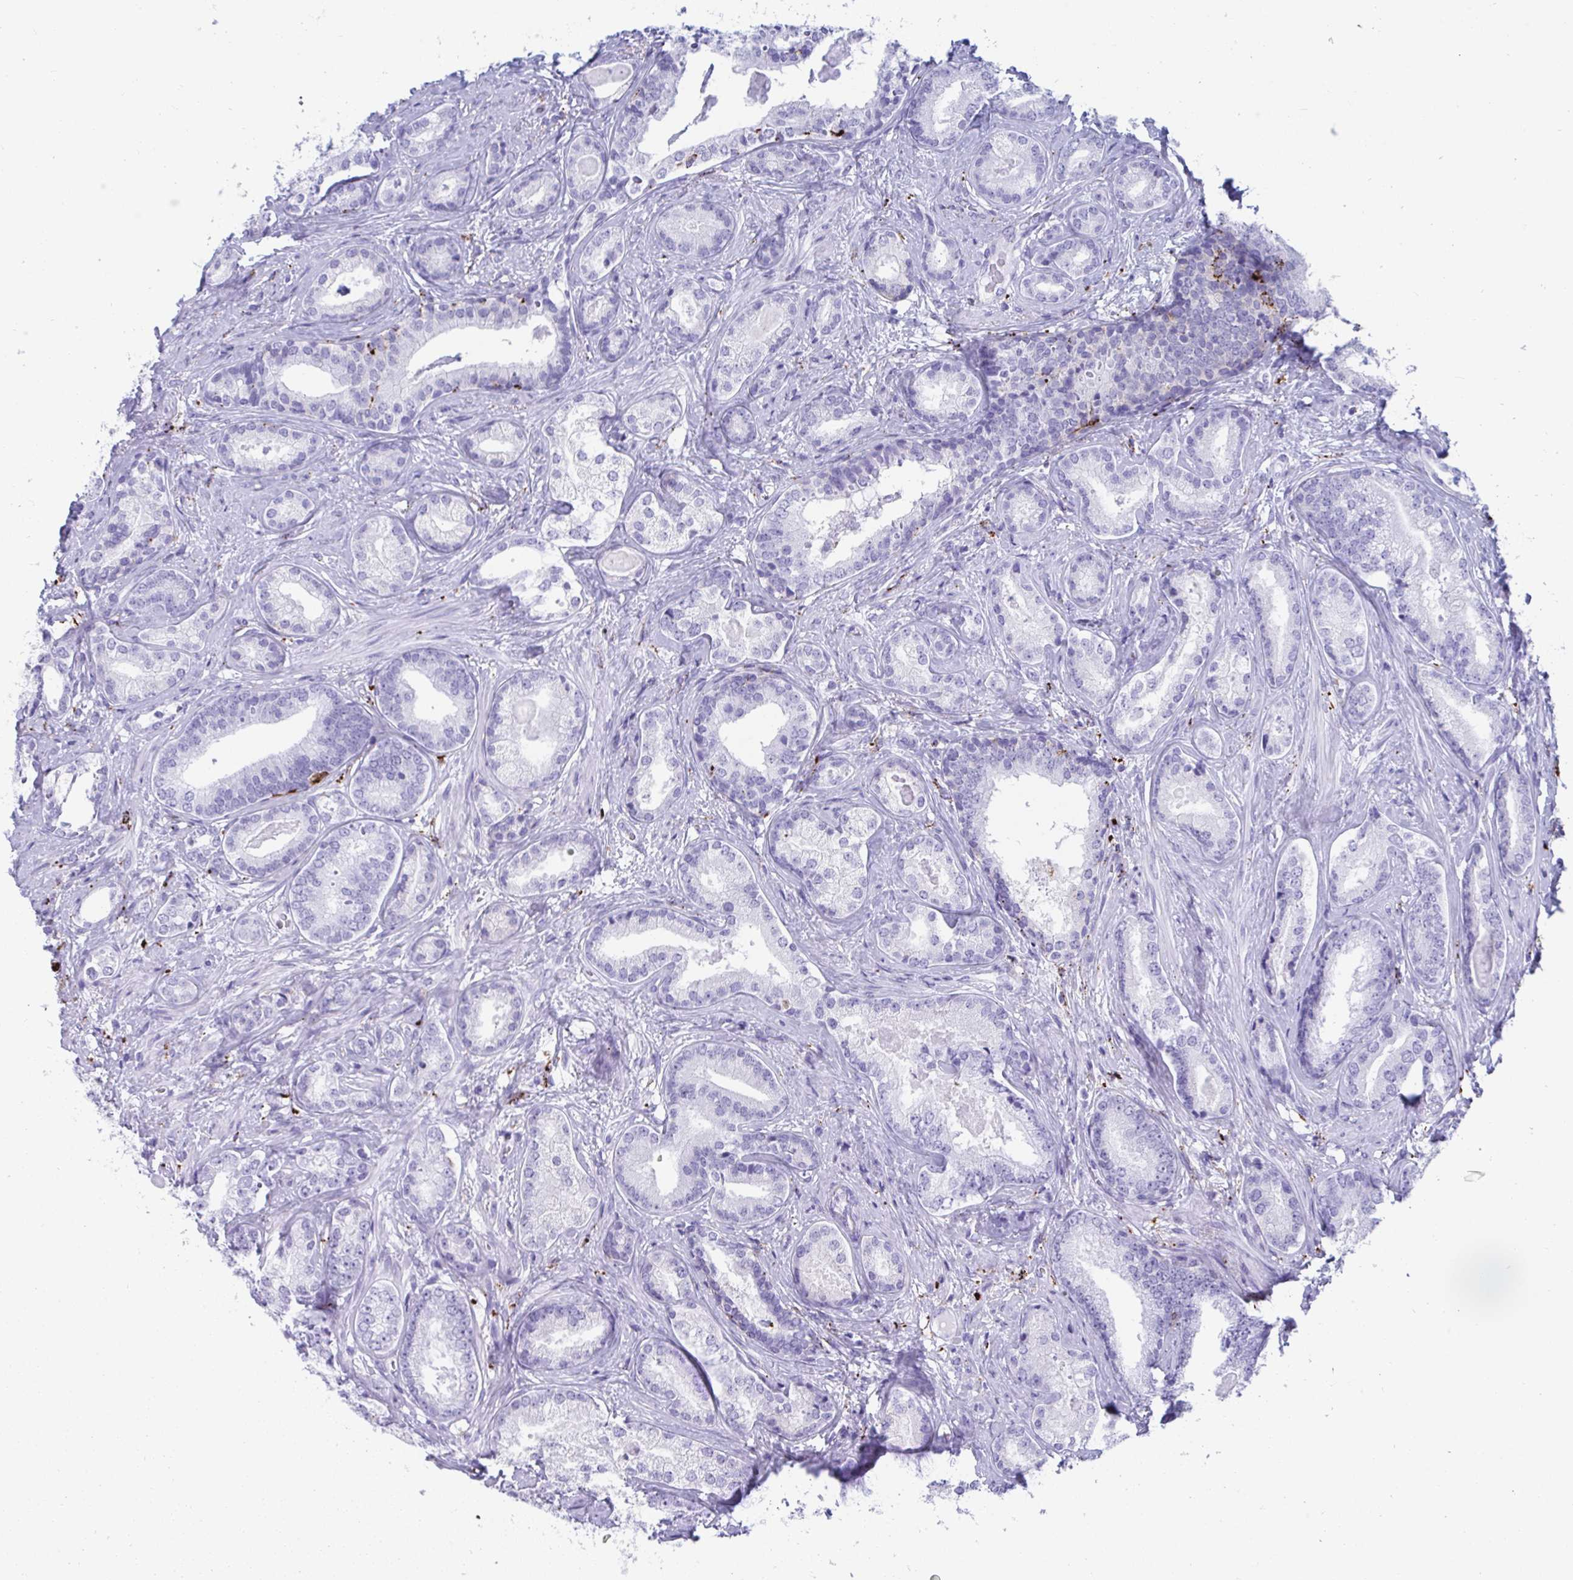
{"staining": {"intensity": "negative", "quantity": "none", "location": "none"}, "tissue": "prostate cancer", "cell_type": "Tumor cells", "image_type": "cancer", "snomed": [{"axis": "morphology", "description": "Adenocarcinoma, High grade"}, {"axis": "topography", "description": "Prostate"}], "caption": "Immunohistochemistry (IHC) of prostate cancer displays no staining in tumor cells. (Stains: DAB IHC with hematoxylin counter stain, Microscopy: brightfield microscopy at high magnification).", "gene": "CPVL", "patient": {"sex": "male", "age": 62}}